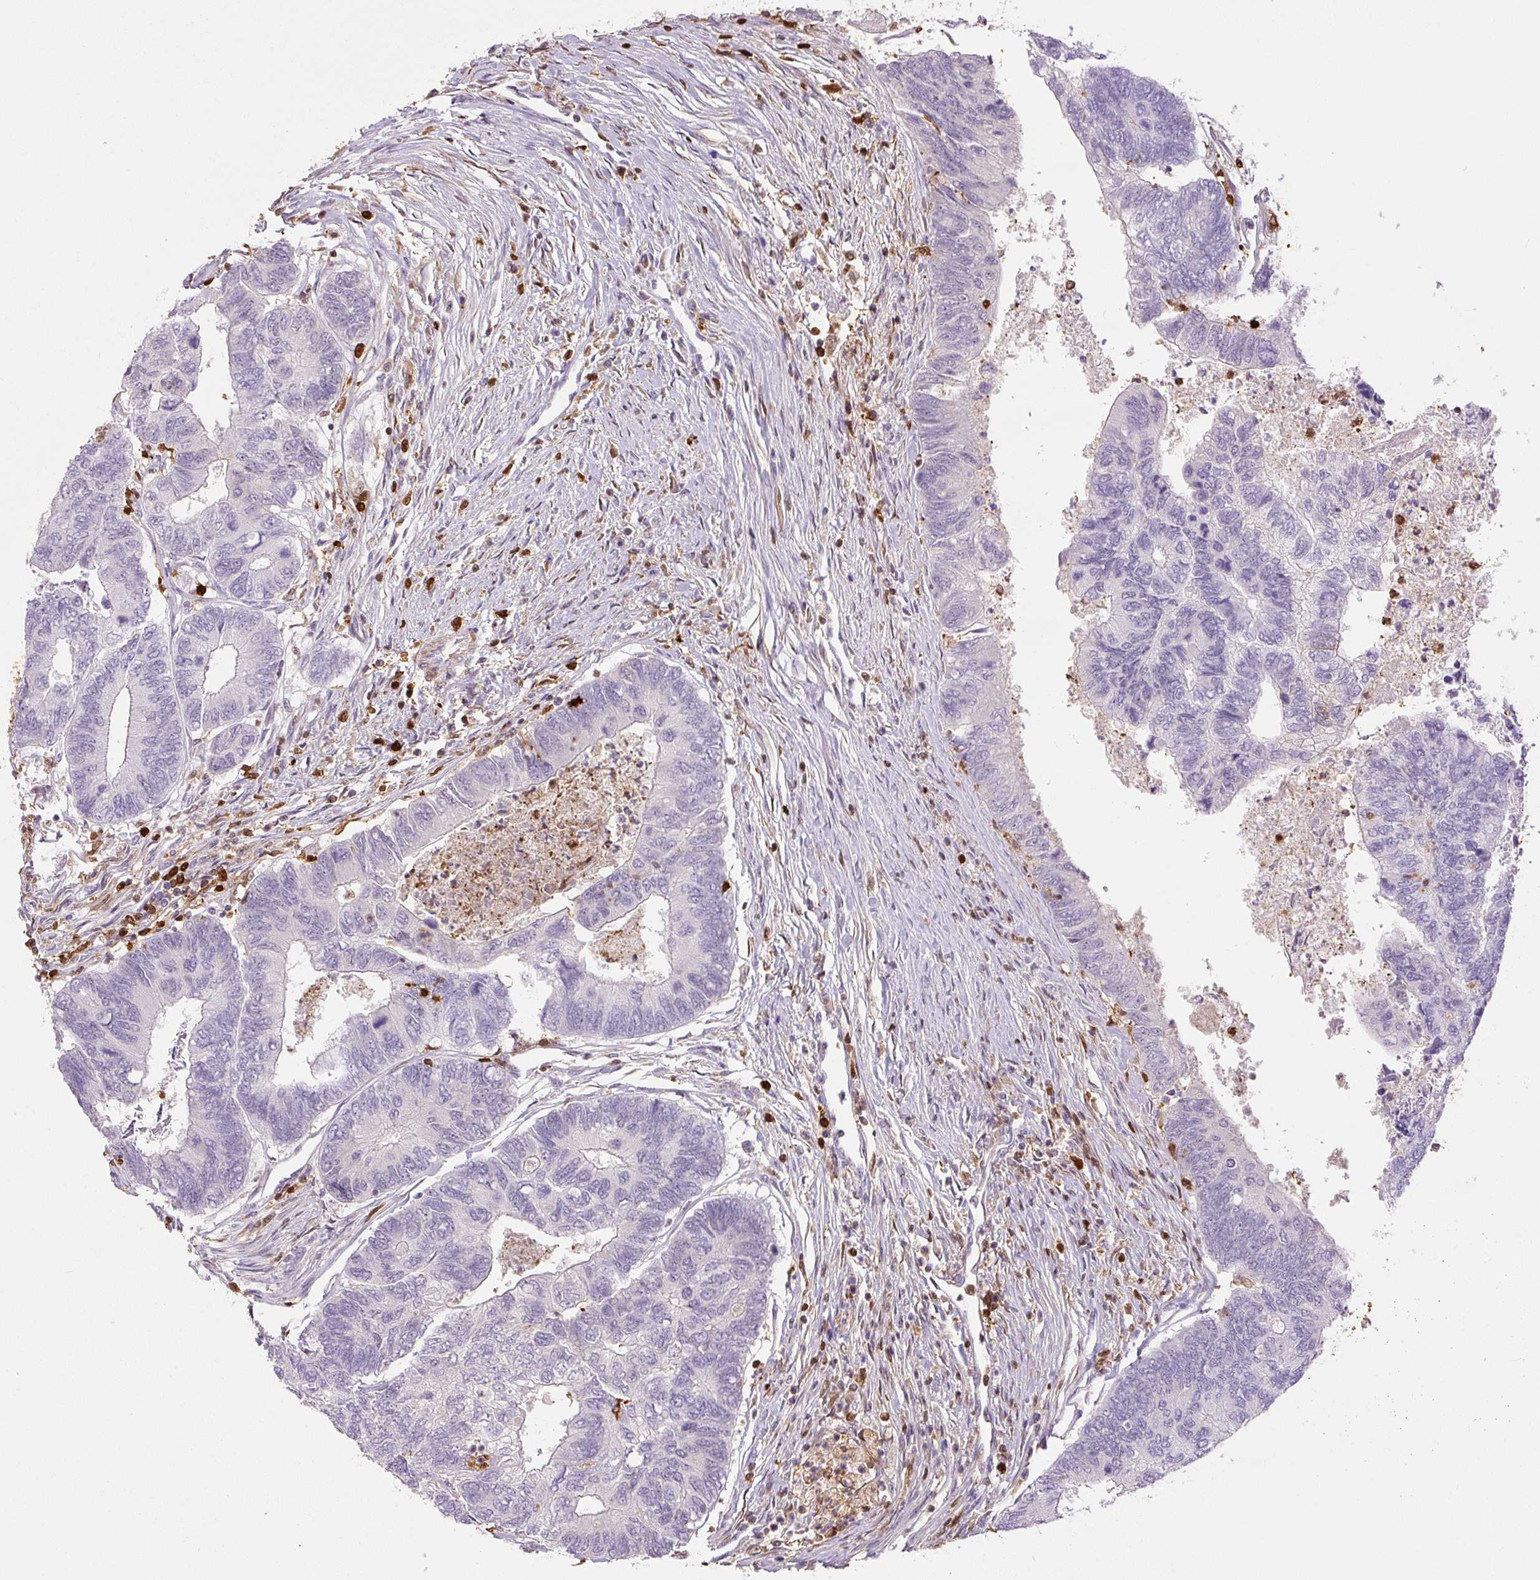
{"staining": {"intensity": "negative", "quantity": "none", "location": "none"}, "tissue": "colorectal cancer", "cell_type": "Tumor cells", "image_type": "cancer", "snomed": [{"axis": "morphology", "description": "Adenocarcinoma, NOS"}, {"axis": "topography", "description": "Colon"}], "caption": "Adenocarcinoma (colorectal) was stained to show a protein in brown. There is no significant positivity in tumor cells.", "gene": "S100A4", "patient": {"sex": "female", "age": 67}}